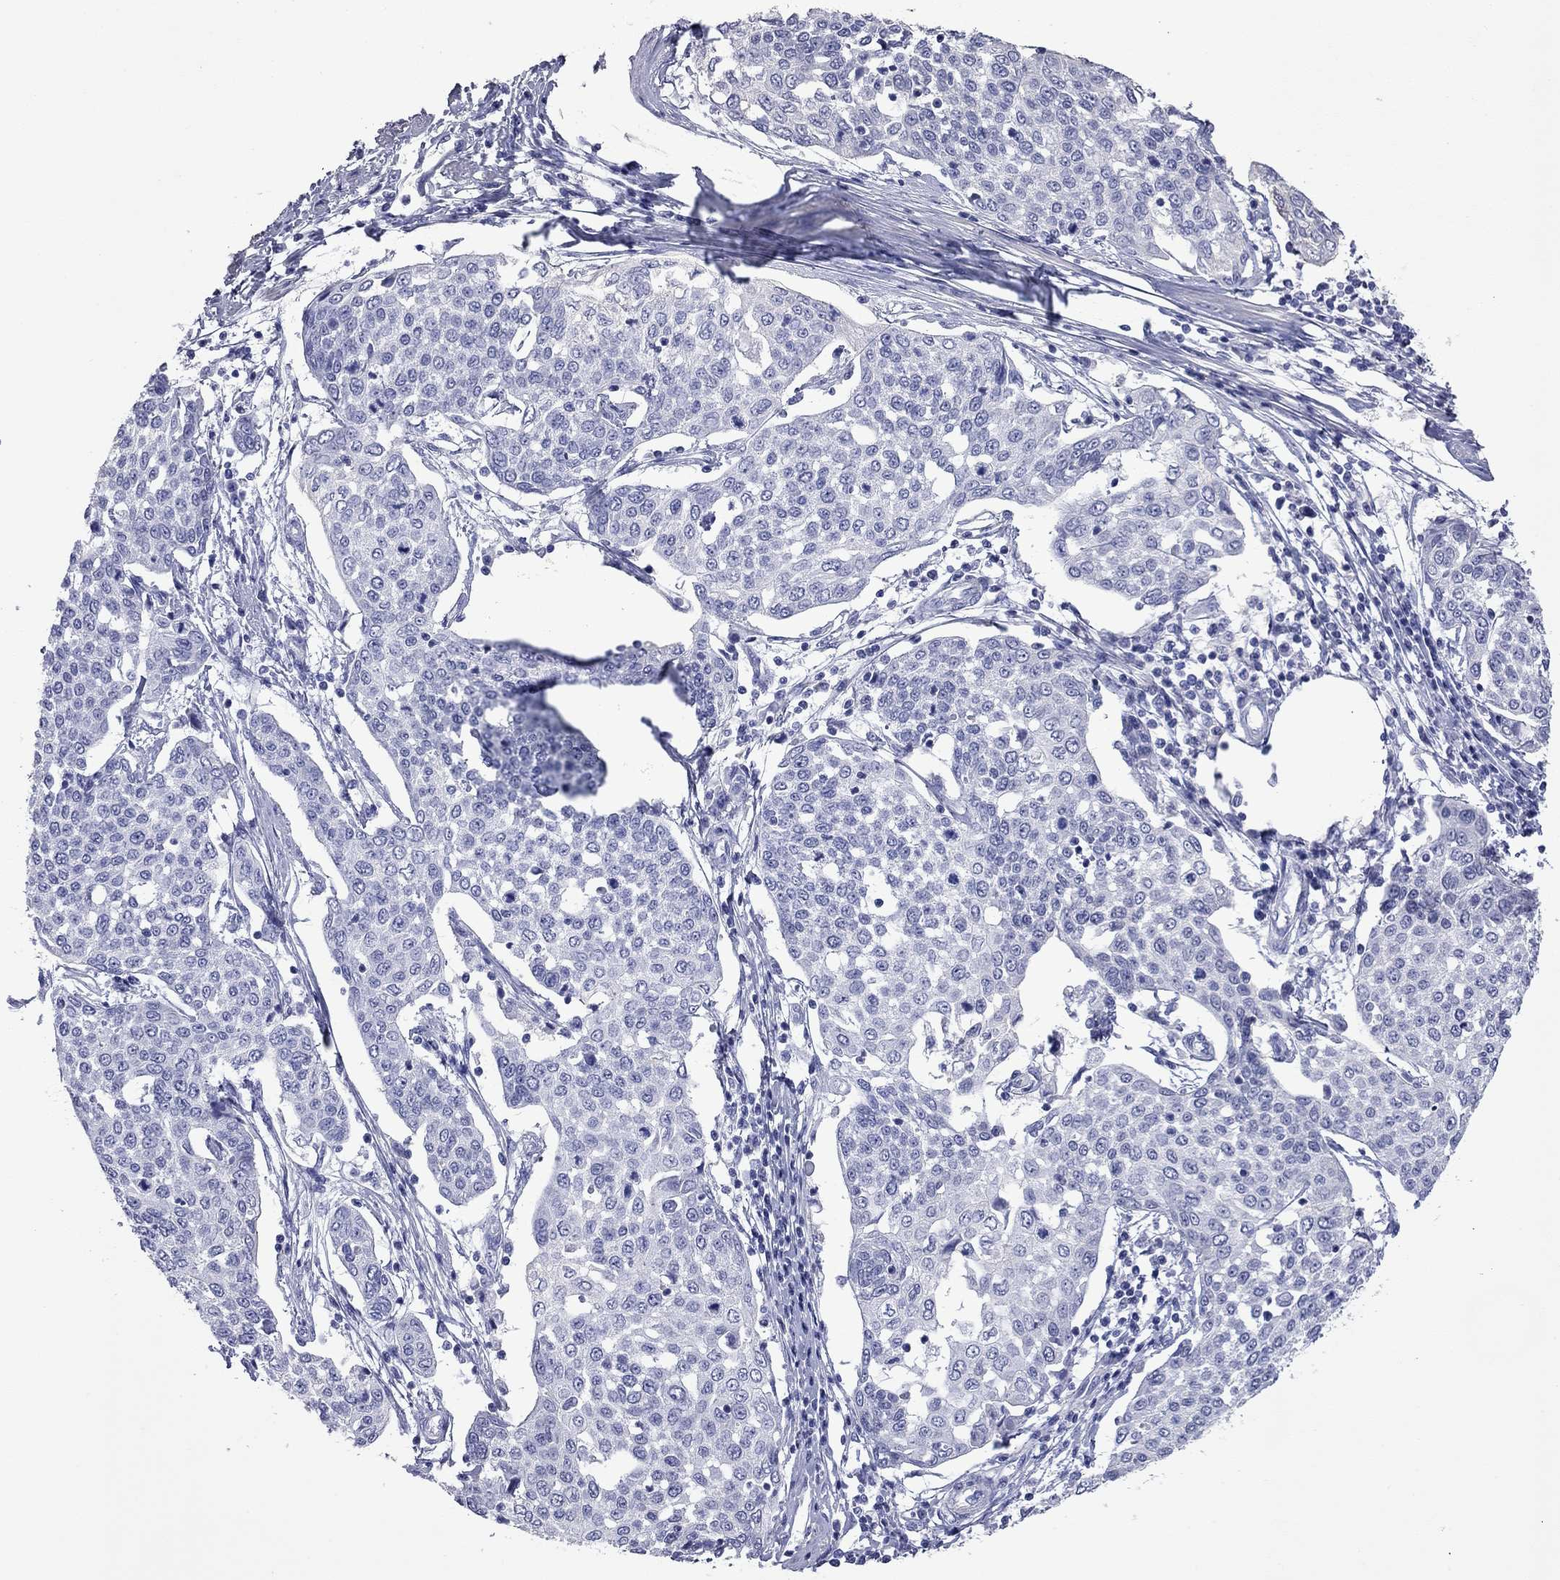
{"staining": {"intensity": "negative", "quantity": "none", "location": "none"}, "tissue": "cervical cancer", "cell_type": "Tumor cells", "image_type": "cancer", "snomed": [{"axis": "morphology", "description": "Squamous cell carcinoma, NOS"}, {"axis": "topography", "description": "Cervix"}], "caption": "This photomicrograph is of cervical cancer (squamous cell carcinoma) stained with IHC to label a protein in brown with the nuclei are counter-stained blue. There is no positivity in tumor cells. (DAB immunohistochemistry visualized using brightfield microscopy, high magnification).", "gene": "ACTL7B", "patient": {"sex": "female", "age": 34}}